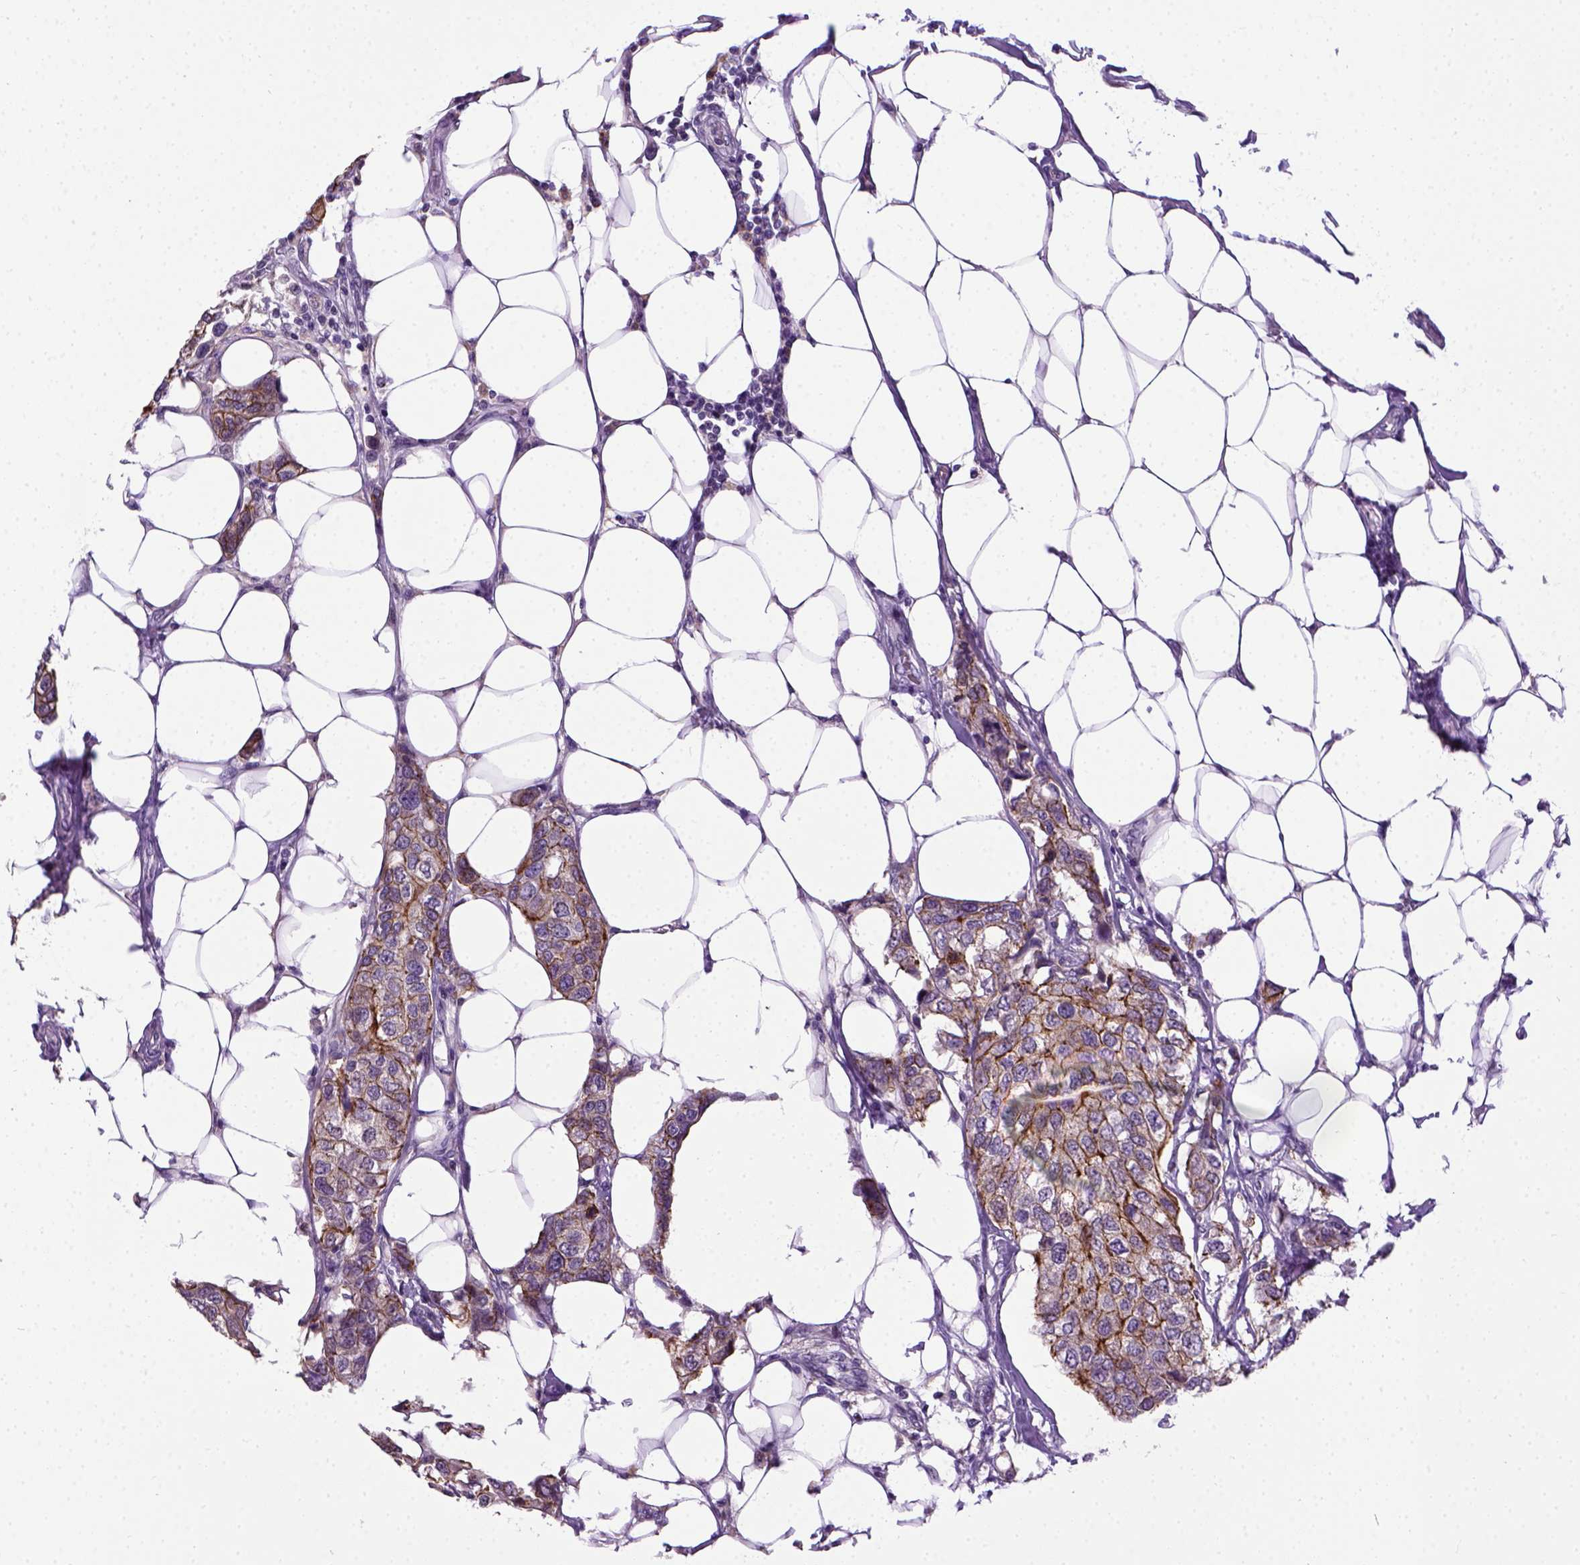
{"staining": {"intensity": "moderate", "quantity": ">75%", "location": "cytoplasmic/membranous"}, "tissue": "breast cancer", "cell_type": "Tumor cells", "image_type": "cancer", "snomed": [{"axis": "morphology", "description": "Duct carcinoma"}, {"axis": "topography", "description": "Breast"}], "caption": "Protein positivity by IHC demonstrates moderate cytoplasmic/membranous positivity in approximately >75% of tumor cells in breast cancer.", "gene": "CDH1", "patient": {"sex": "female", "age": 80}}